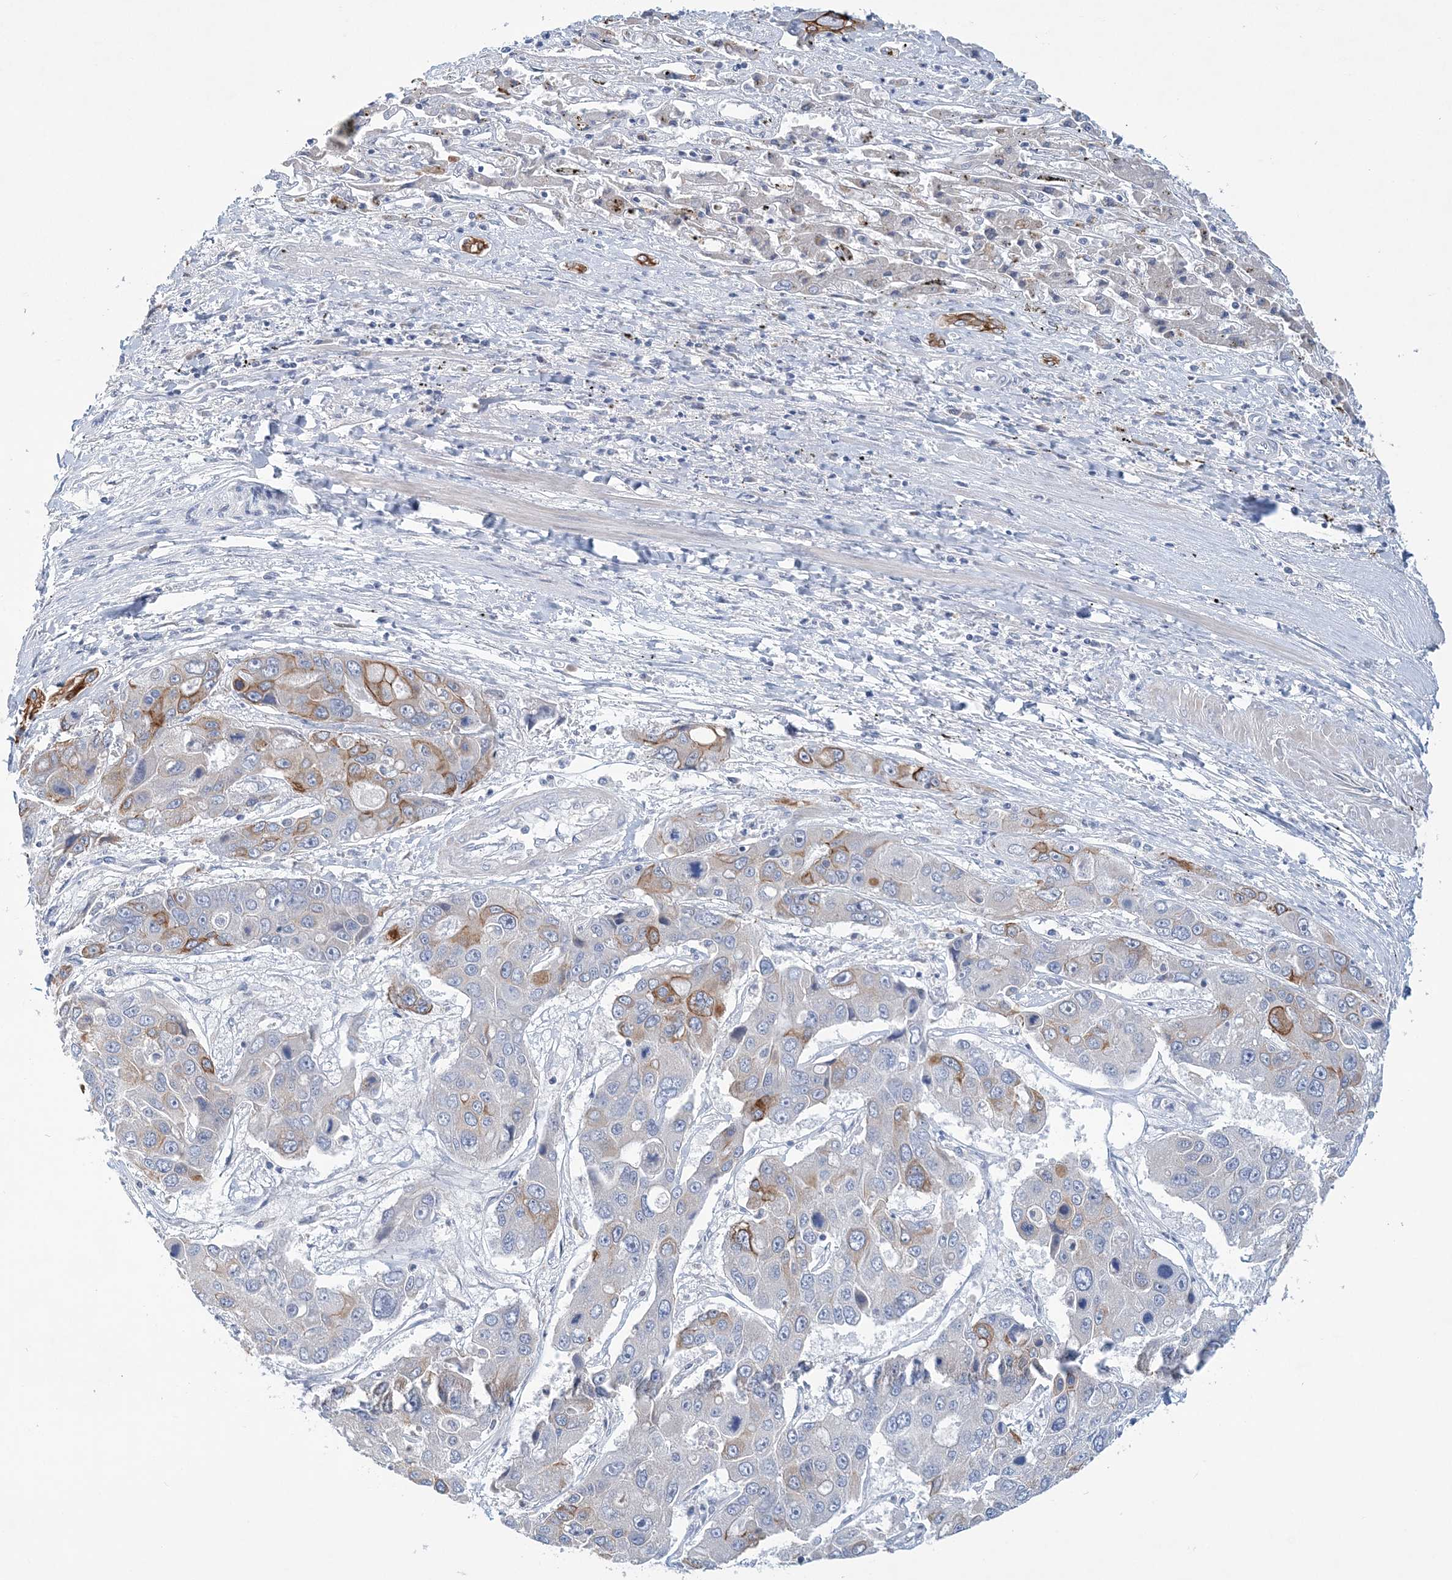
{"staining": {"intensity": "moderate", "quantity": "<25%", "location": "cytoplasmic/membranous"}, "tissue": "liver cancer", "cell_type": "Tumor cells", "image_type": "cancer", "snomed": [{"axis": "morphology", "description": "Cholangiocarcinoma"}, {"axis": "topography", "description": "Liver"}], "caption": "This photomicrograph displays immunohistochemistry staining of cholangiocarcinoma (liver), with low moderate cytoplasmic/membranous staining in about <25% of tumor cells.", "gene": "LRRIQ4", "patient": {"sex": "male", "age": 67}}